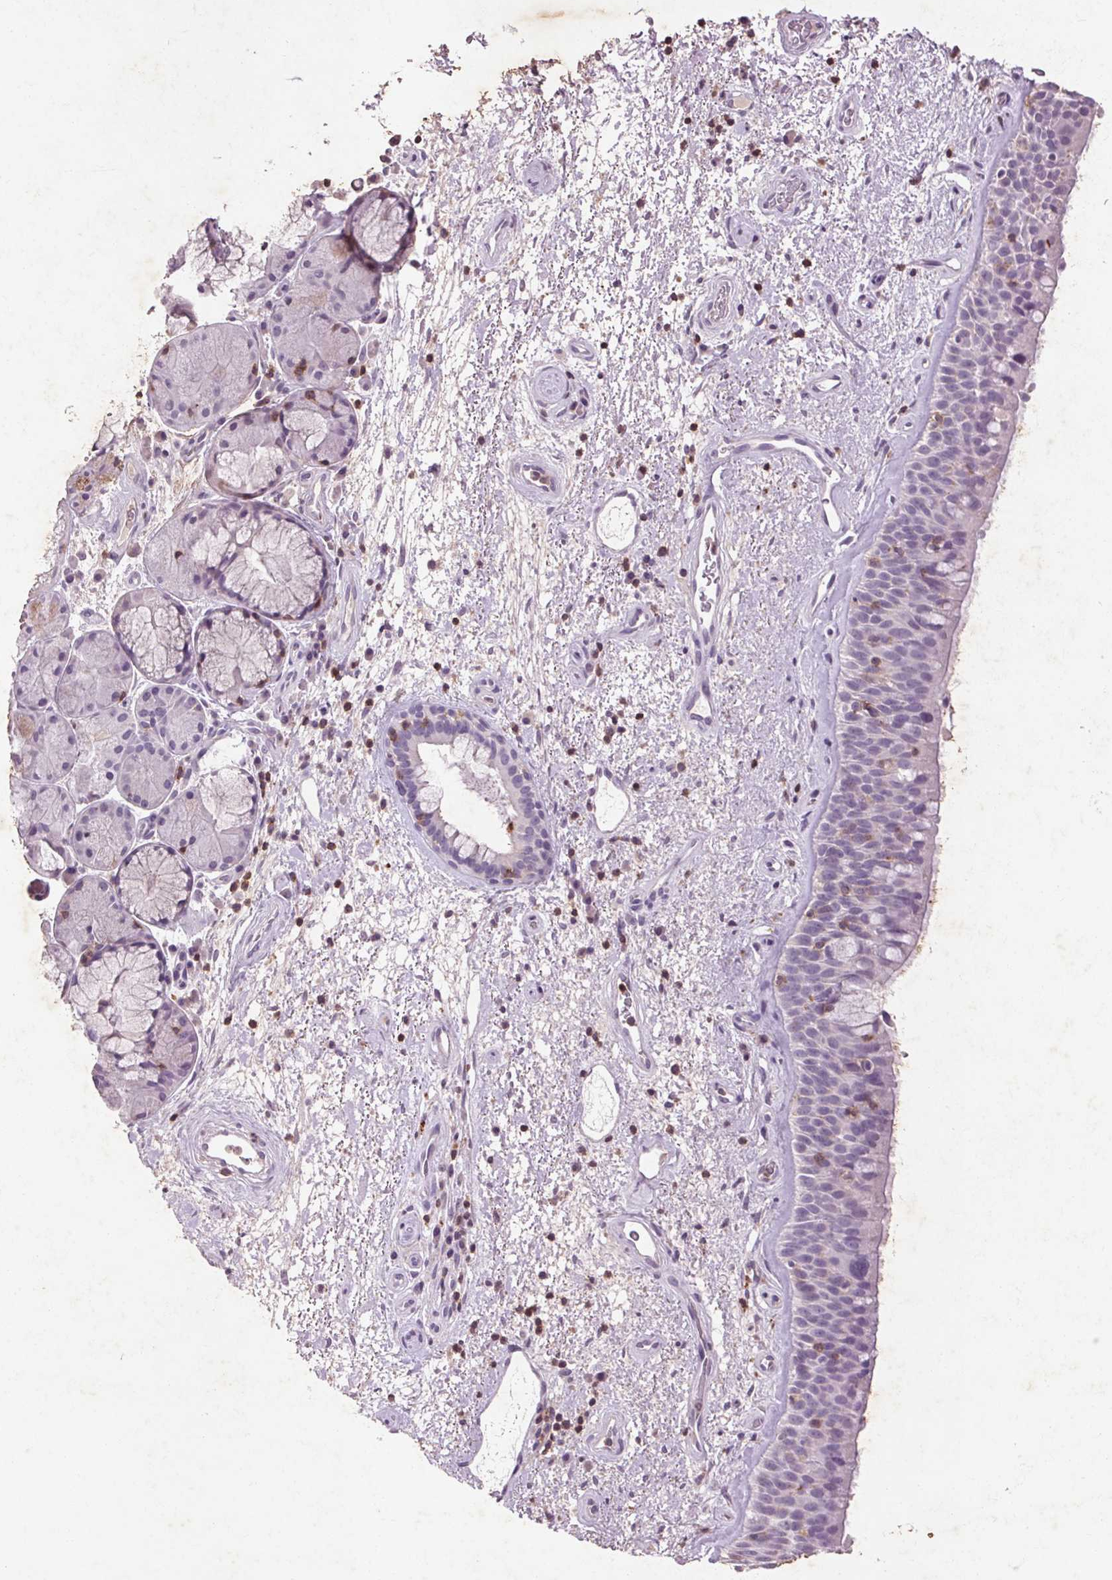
{"staining": {"intensity": "weak", "quantity": "<25%", "location": "cytoplasmic/membranous"}, "tissue": "bronchus", "cell_type": "Respiratory epithelial cells", "image_type": "normal", "snomed": [{"axis": "morphology", "description": "Normal tissue, NOS"}, {"axis": "topography", "description": "Bronchus"}], "caption": "Image shows no significant protein positivity in respiratory epithelial cells of normal bronchus. (DAB IHC, high magnification).", "gene": "FNDC7", "patient": {"sex": "male", "age": 48}}